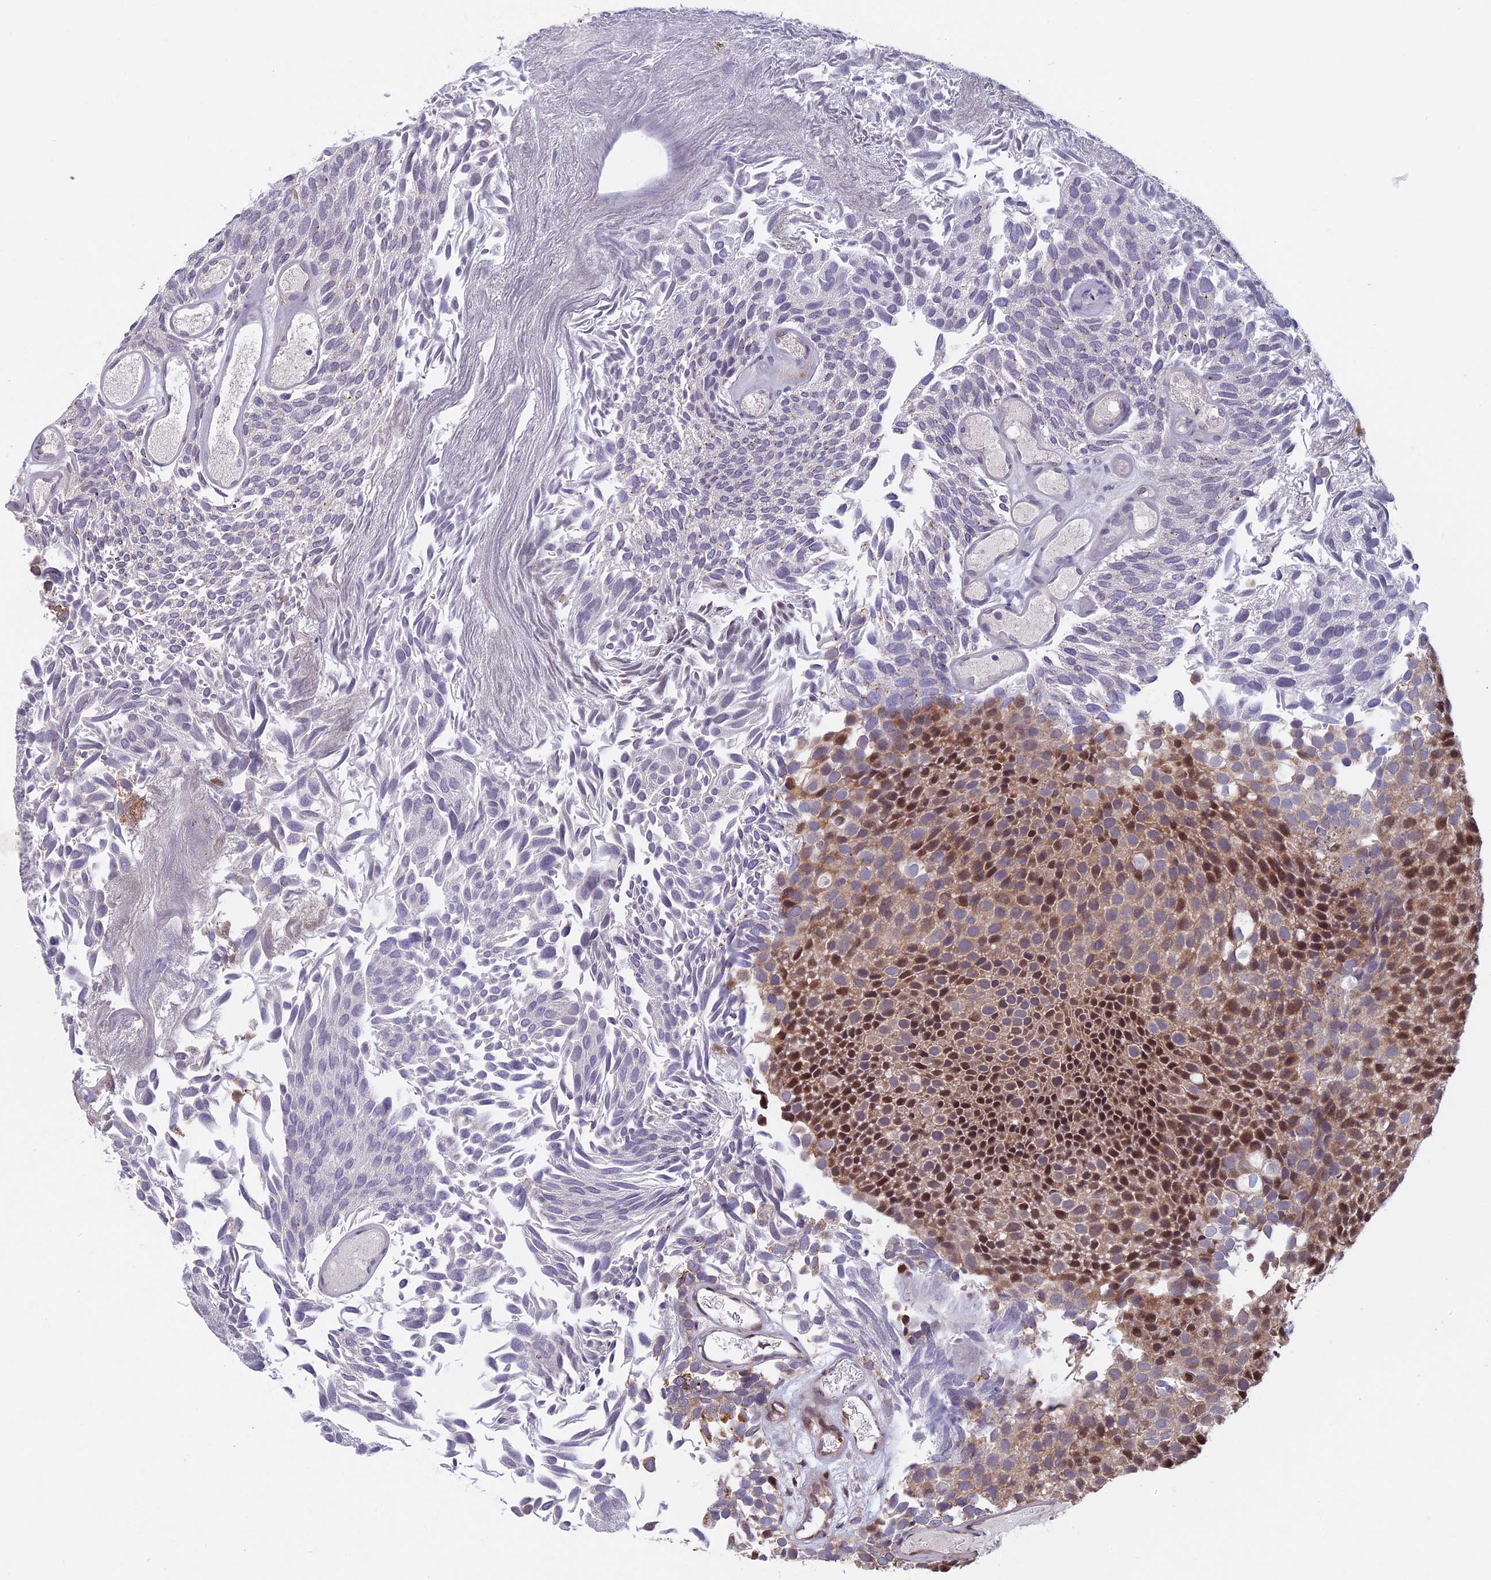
{"staining": {"intensity": "weak", "quantity": "25%-75%", "location": "cytoplasmic/membranous,nuclear"}, "tissue": "urothelial cancer", "cell_type": "Tumor cells", "image_type": "cancer", "snomed": [{"axis": "morphology", "description": "Urothelial carcinoma, Low grade"}, {"axis": "topography", "description": "Urinary bladder"}], "caption": "Human urothelial carcinoma (low-grade) stained with a protein marker shows weak staining in tumor cells.", "gene": "SPG11", "patient": {"sex": "male", "age": 89}}